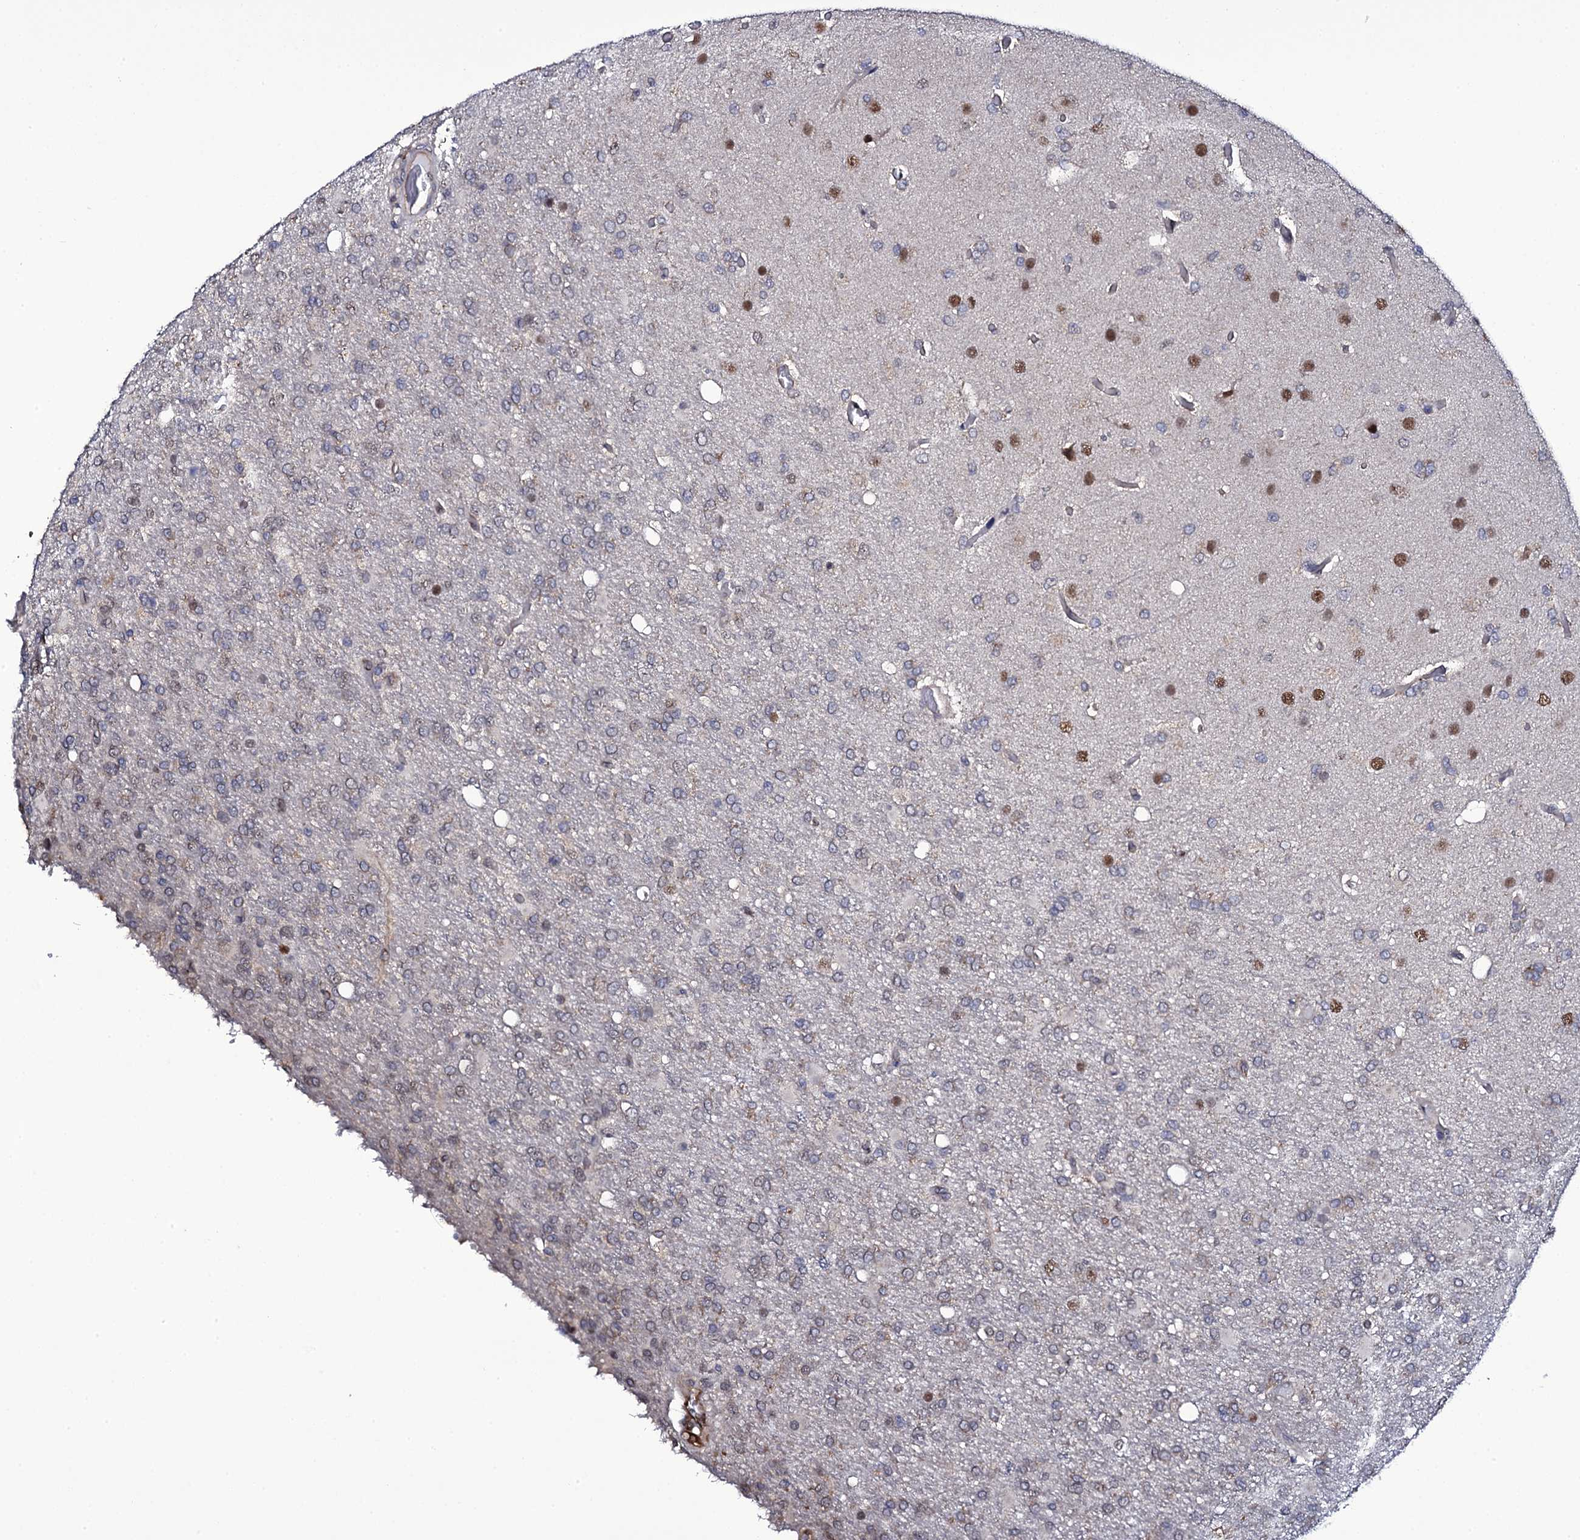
{"staining": {"intensity": "weak", "quantity": "<25%", "location": "cytoplasmic/membranous"}, "tissue": "glioma", "cell_type": "Tumor cells", "image_type": "cancer", "snomed": [{"axis": "morphology", "description": "Glioma, malignant, High grade"}, {"axis": "topography", "description": "Brain"}], "caption": "The histopathology image exhibits no significant staining in tumor cells of glioma. (IHC, brightfield microscopy, high magnification).", "gene": "GAREM1", "patient": {"sex": "female", "age": 74}}